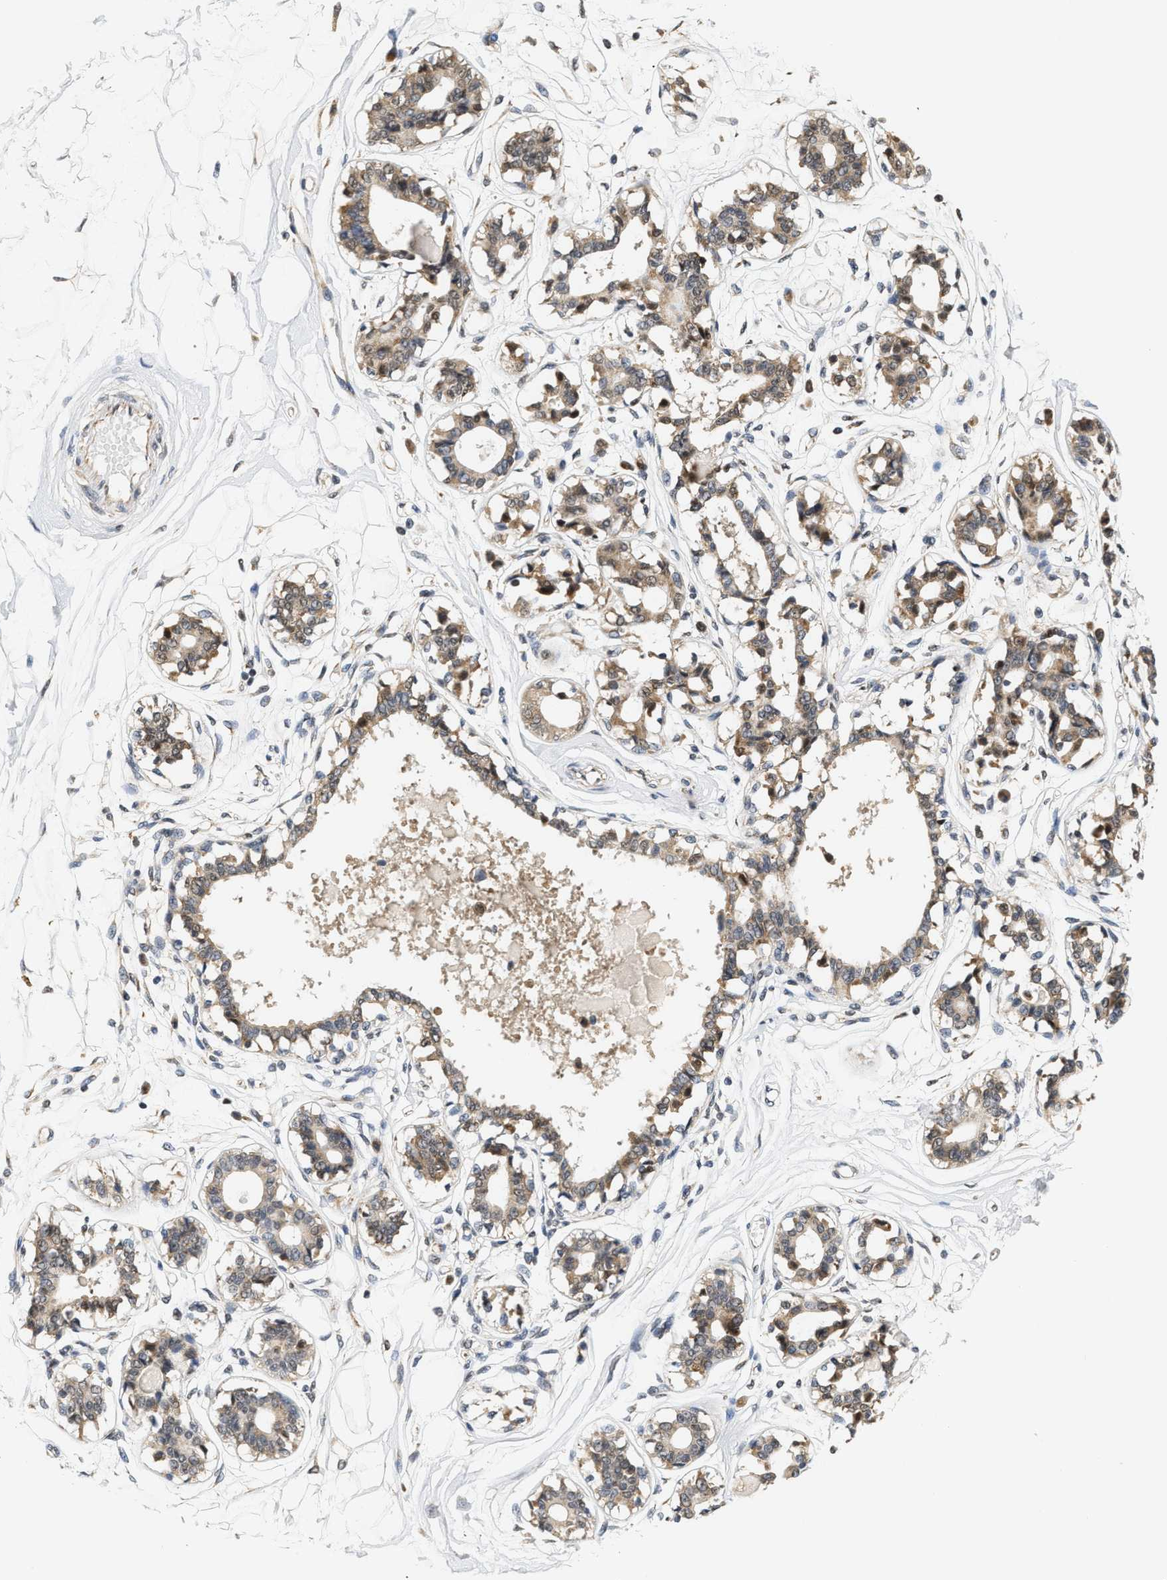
{"staining": {"intensity": "negative", "quantity": "none", "location": "none"}, "tissue": "breast", "cell_type": "Adipocytes", "image_type": "normal", "snomed": [{"axis": "morphology", "description": "Normal tissue, NOS"}, {"axis": "topography", "description": "Breast"}], "caption": "DAB immunohistochemical staining of normal breast exhibits no significant staining in adipocytes. (Immunohistochemistry, brightfield microscopy, high magnification).", "gene": "GIGYF1", "patient": {"sex": "female", "age": 45}}